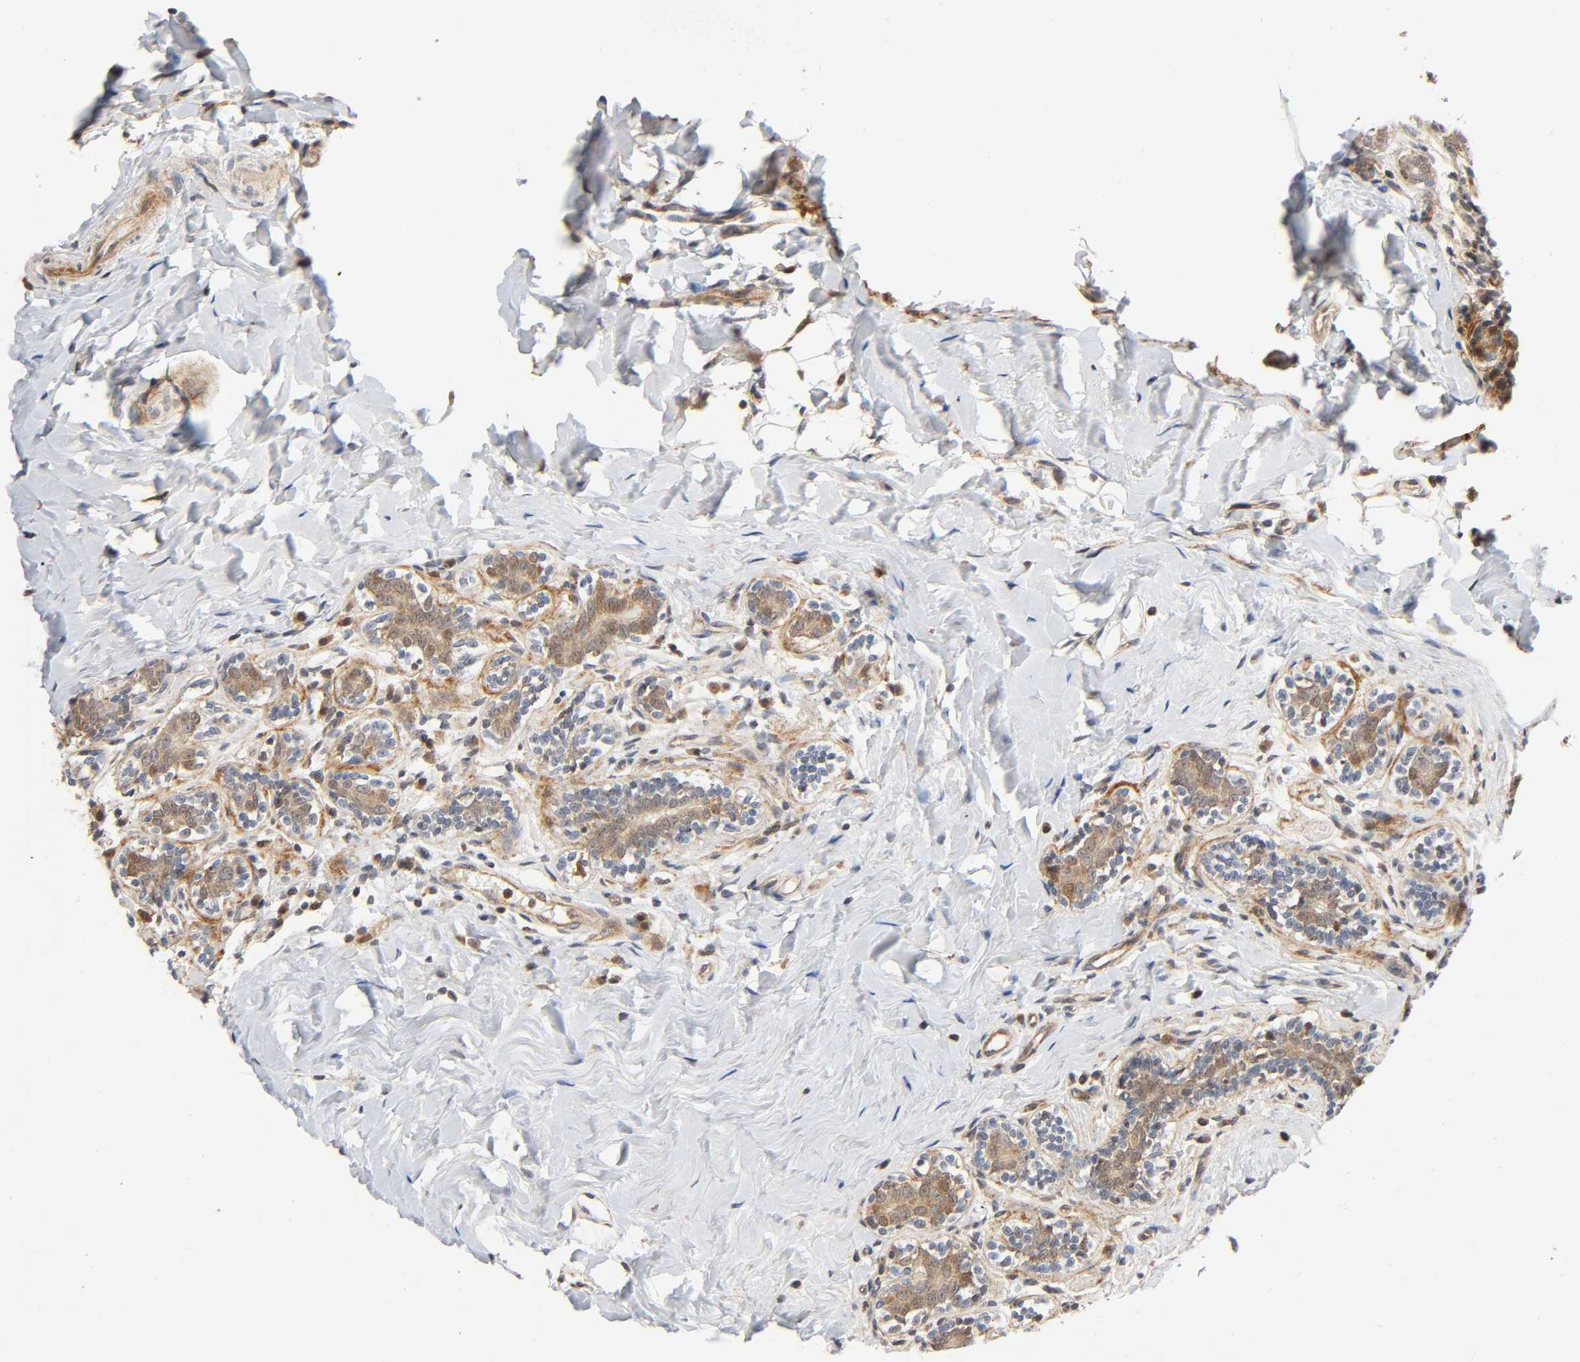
{"staining": {"intensity": "weak", "quantity": ">75%", "location": "cytoplasmic/membranous"}, "tissue": "breast cancer", "cell_type": "Tumor cells", "image_type": "cancer", "snomed": [{"axis": "morphology", "description": "Normal tissue, NOS"}, {"axis": "morphology", "description": "Lobular carcinoma"}, {"axis": "topography", "description": "Breast"}], "caption": "A high-resolution image shows immunohistochemistry (IHC) staining of breast lobular carcinoma, which reveals weak cytoplasmic/membranous expression in about >75% of tumor cells.", "gene": "CASP9", "patient": {"sex": "female", "age": 47}}